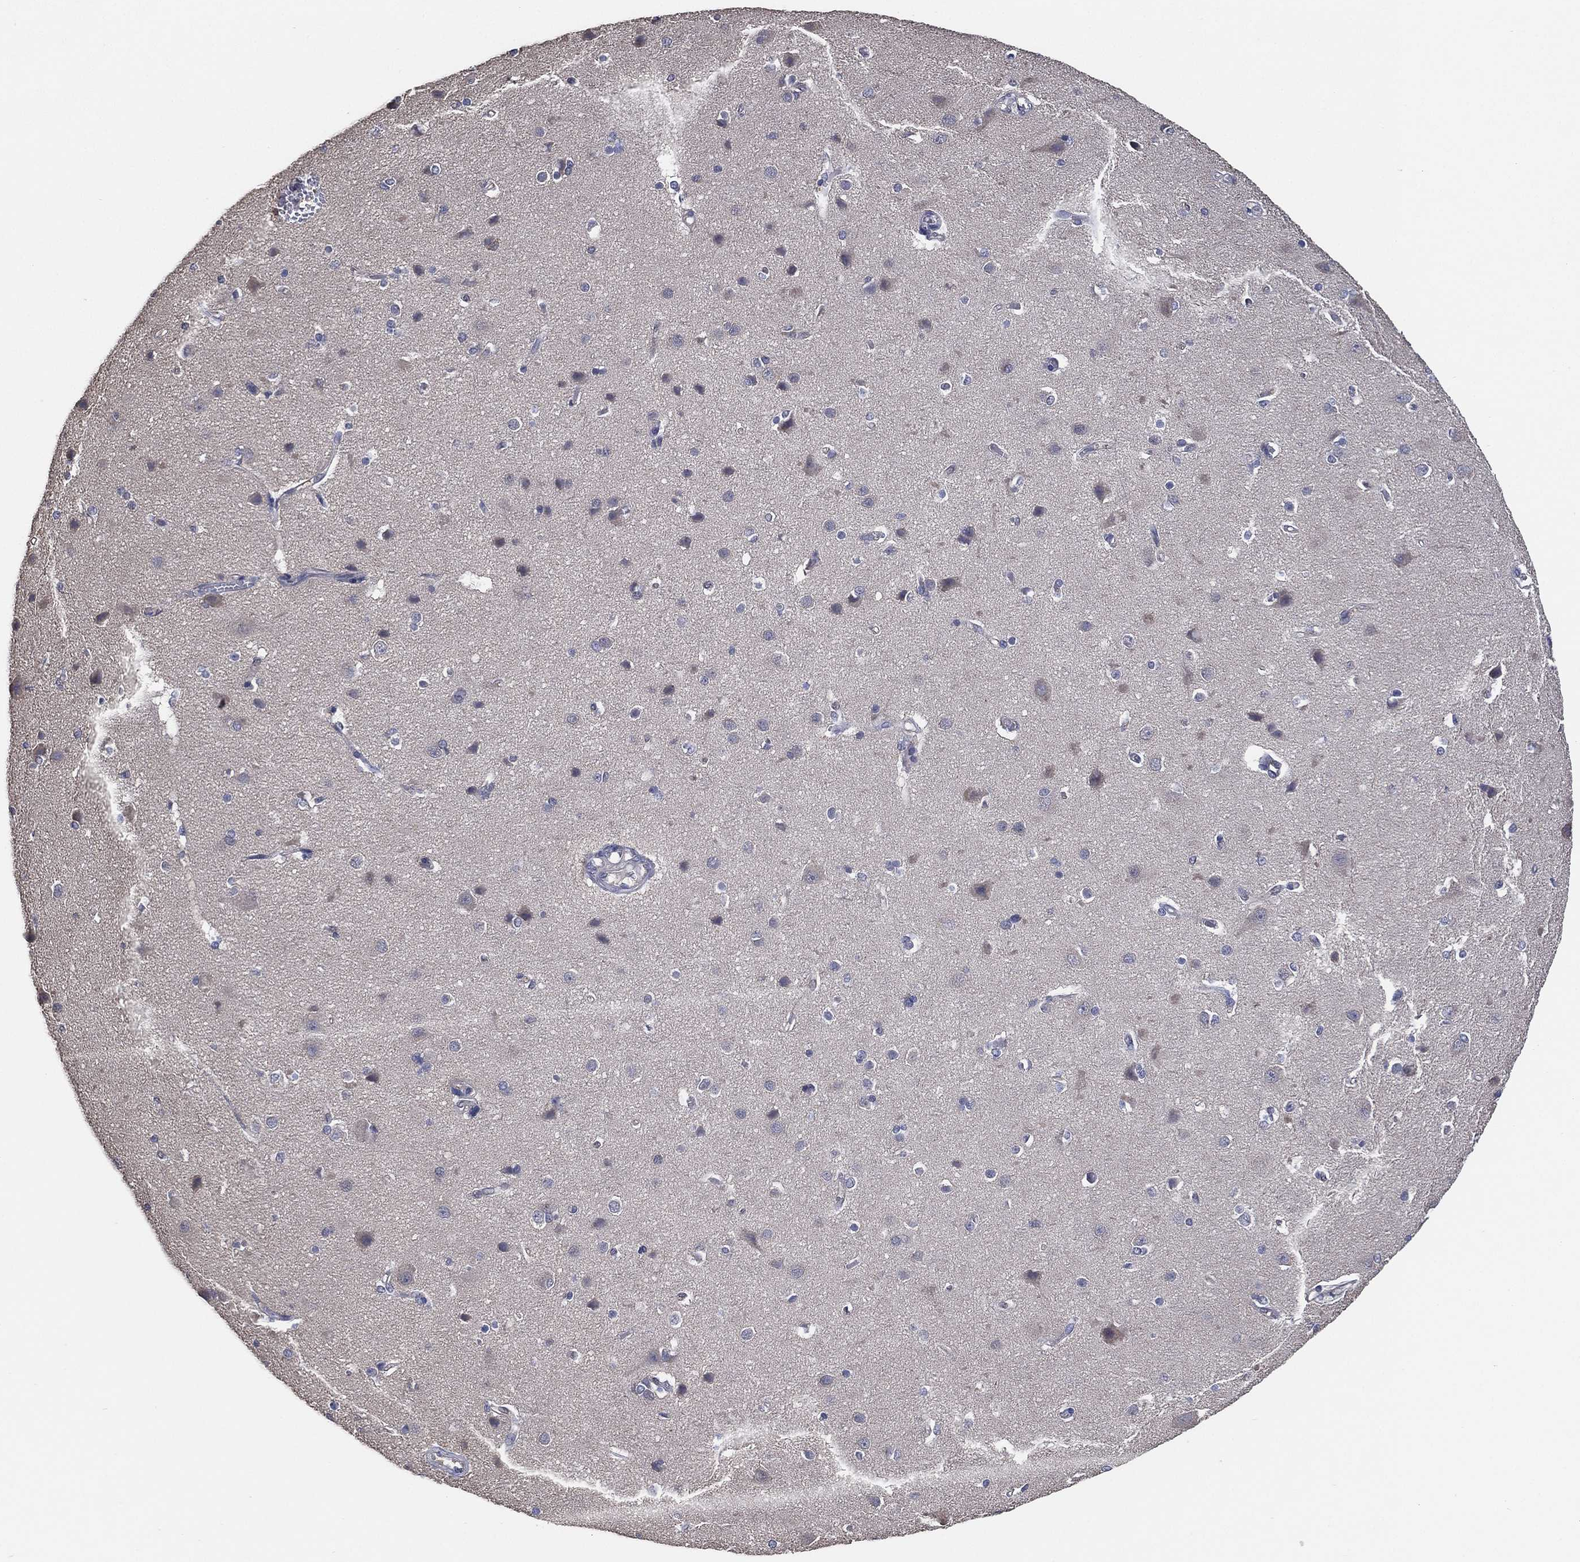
{"staining": {"intensity": "negative", "quantity": "none", "location": "none"}, "tissue": "cerebral cortex", "cell_type": "Endothelial cells", "image_type": "normal", "snomed": [{"axis": "morphology", "description": "Normal tissue, NOS"}, {"axis": "topography", "description": "Cerebral cortex"}], "caption": "This is an immunohistochemistry image of normal human cerebral cortex. There is no staining in endothelial cells.", "gene": "KLK5", "patient": {"sex": "male", "age": 37}}